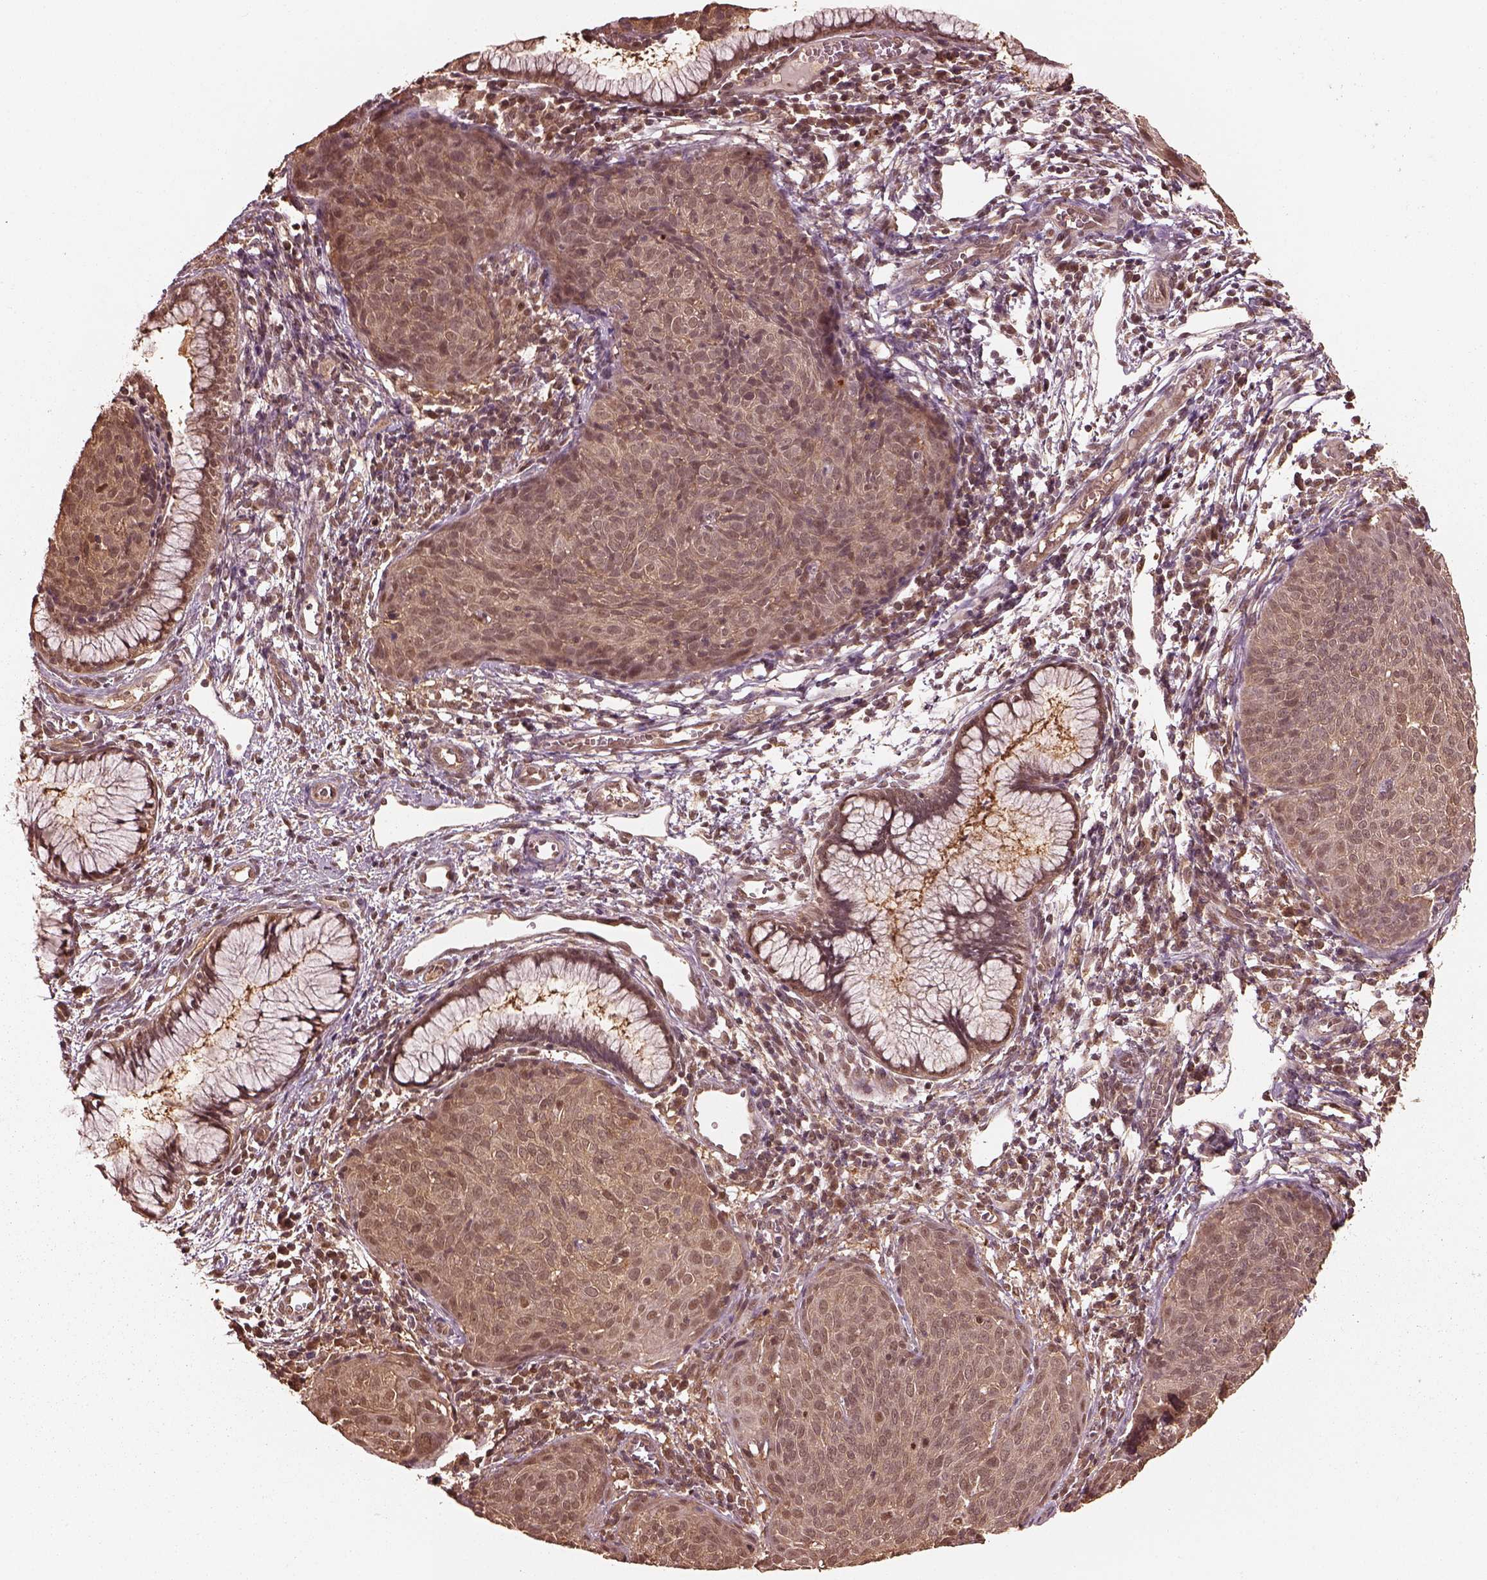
{"staining": {"intensity": "weak", "quantity": "25%-75%", "location": "cytoplasmic/membranous"}, "tissue": "cervical cancer", "cell_type": "Tumor cells", "image_type": "cancer", "snomed": [{"axis": "morphology", "description": "Squamous cell carcinoma, NOS"}, {"axis": "topography", "description": "Cervix"}], "caption": "An immunohistochemistry (IHC) micrograph of tumor tissue is shown. Protein staining in brown shows weak cytoplasmic/membranous positivity in cervical cancer (squamous cell carcinoma) within tumor cells.", "gene": "PSMC5", "patient": {"sex": "female", "age": 39}}